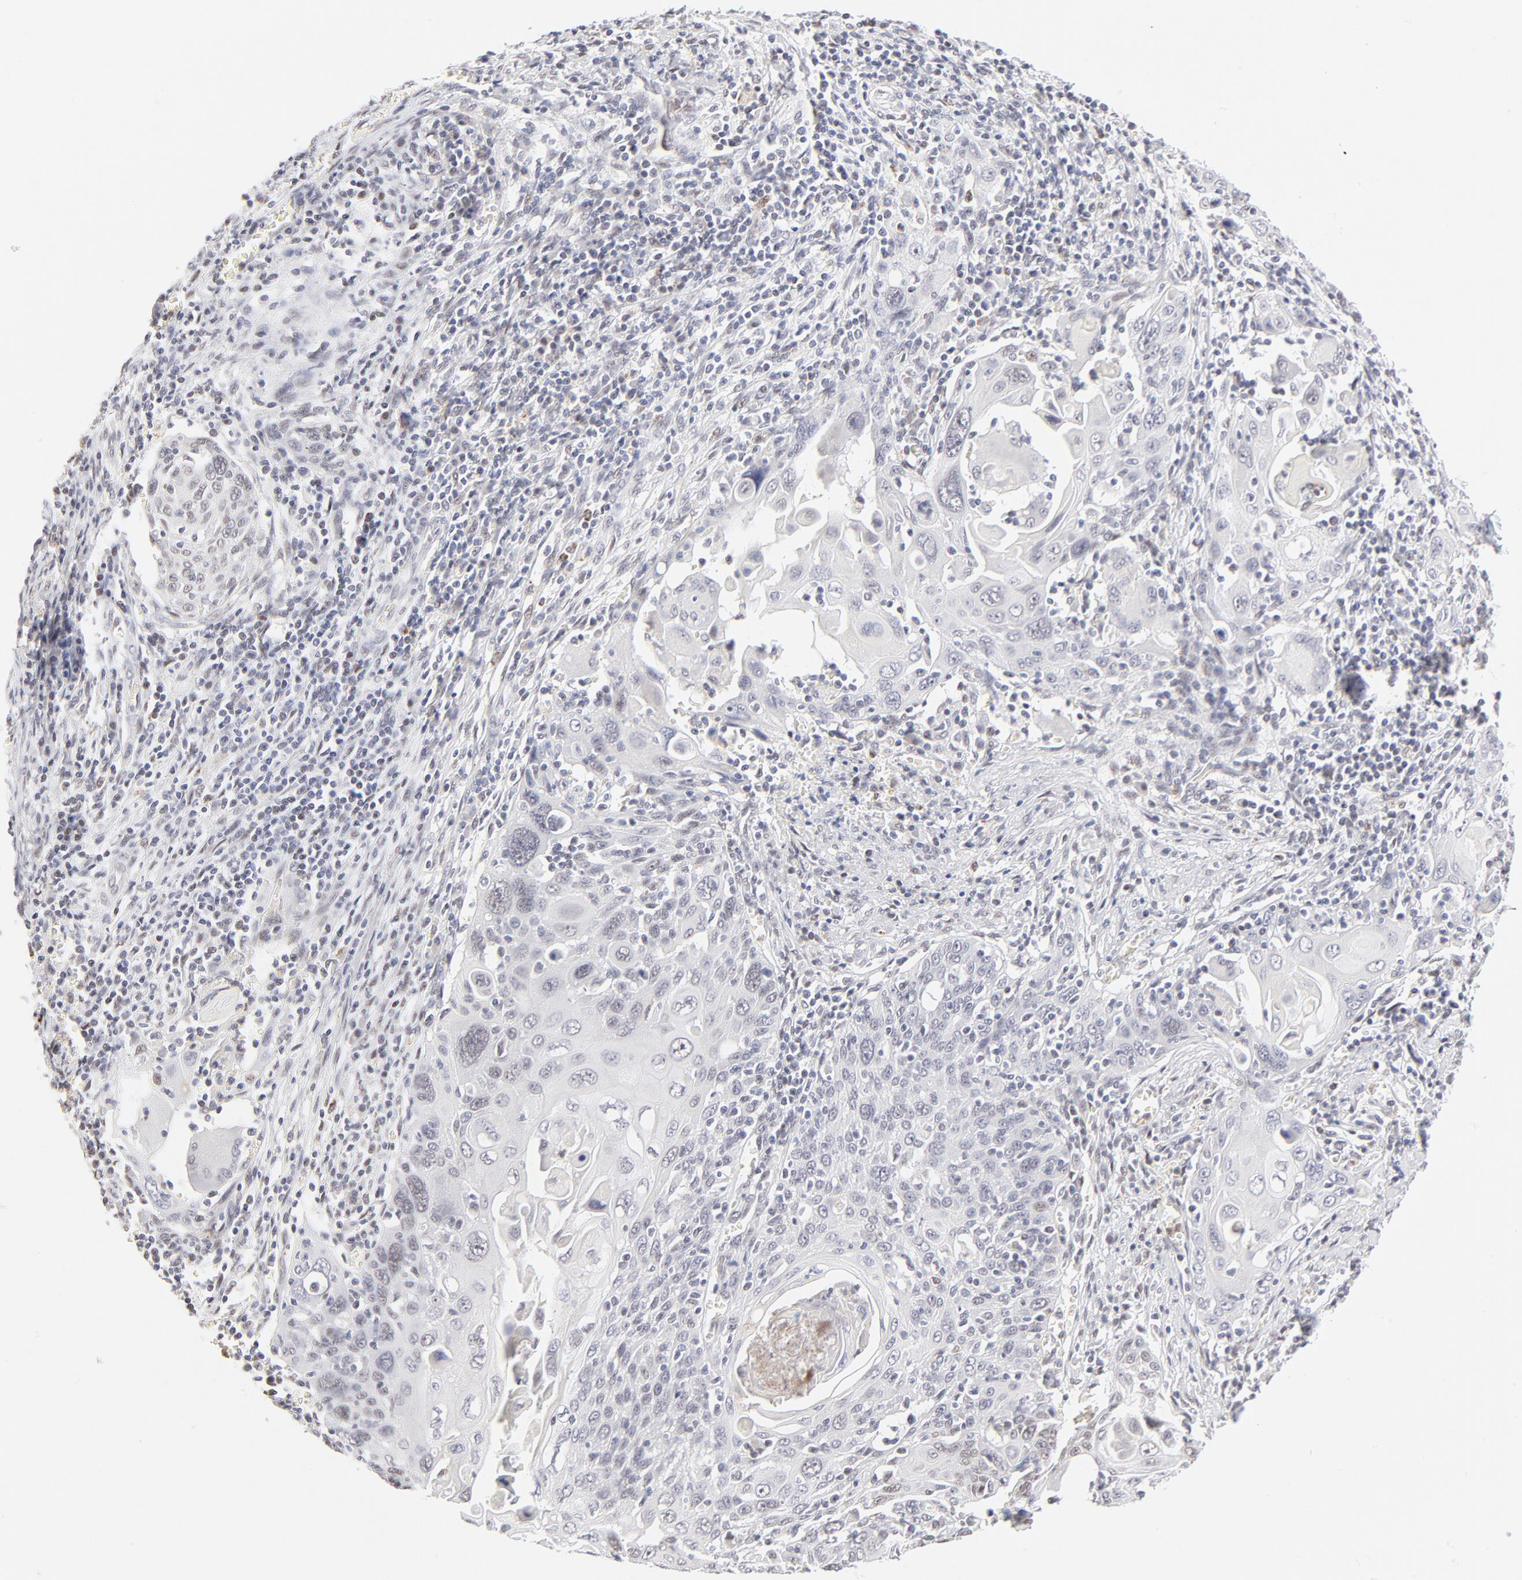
{"staining": {"intensity": "weak", "quantity": "<25%", "location": "nuclear"}, "tissue": "cervical cancer", "cell_type": "Tumor cells", "image_type": "cancer", "snomed": [{"axis": "morphology", "description": "Squamous cell carcinoma, NOS"}, {"axis": "topography", "description": "Cervix"}], "caption": "The photomicrograph exhibits no significant staining in tumor cells of squamous cell carcinoma (cervical).", "gene": "PBX1", "patient": {"sex": "female", "age": 54}}